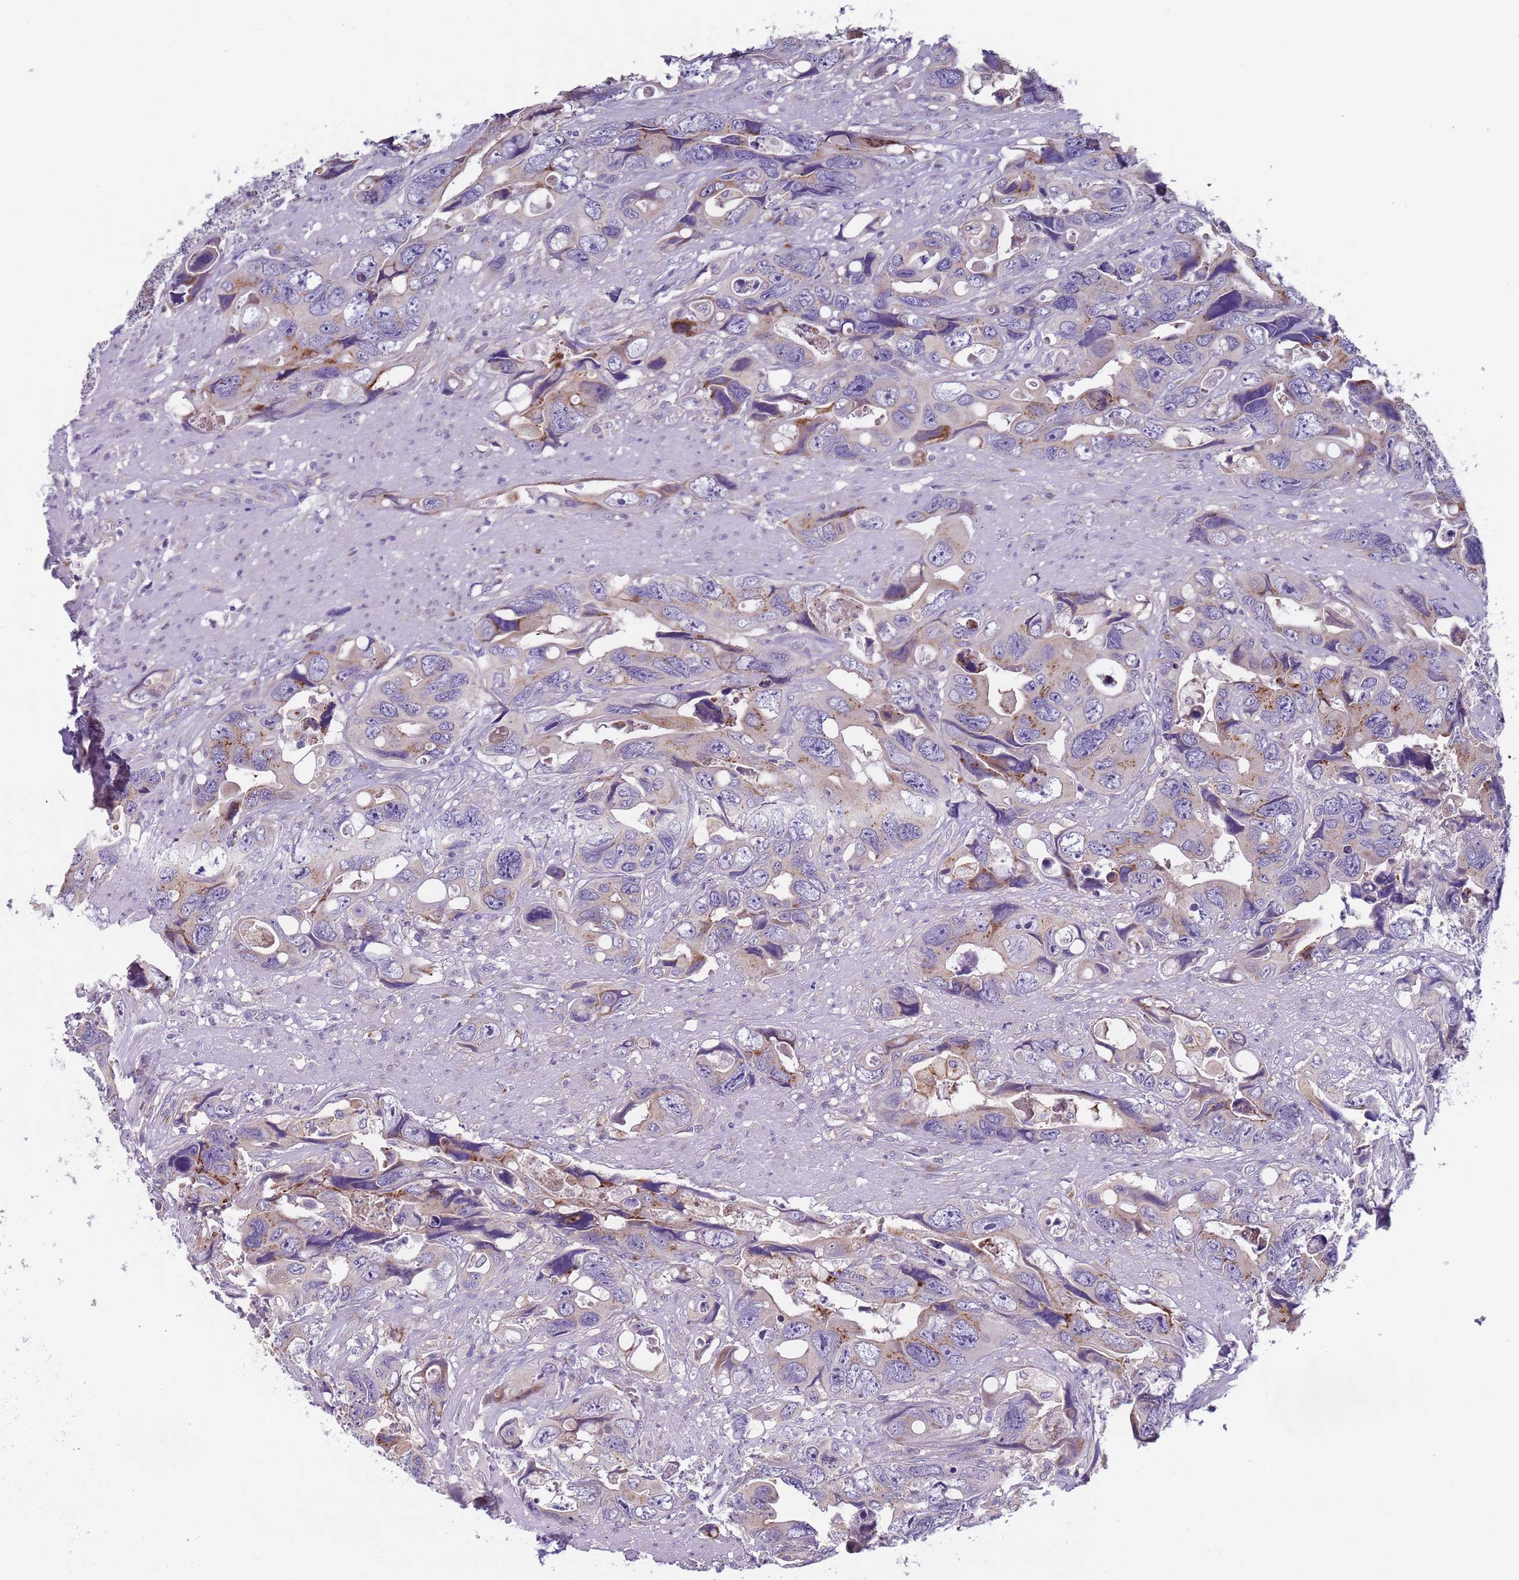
{"staining": {"intensity": "moderate", "quantity": "<25%", "location": "cytoplasmic/membranous"}, "tissue": "colorectal cancer", "cell_type": "Tumor cells", "image_type": "cancer", "snomed": [{"axis": "morphology", "description": "Adenocarcinoma, NOS"}, {"axis": "topography", "description": "Rectum"}], "caption": "Immunohistochemical staining of human colorectal cancer (adenocarcinoma) exhibits moderate cytoplasmic/membranous protein staining in approximately <25% of tumor cells.", "gene": "AKTIP", "patient": {"sex": "male", "age": 57}}